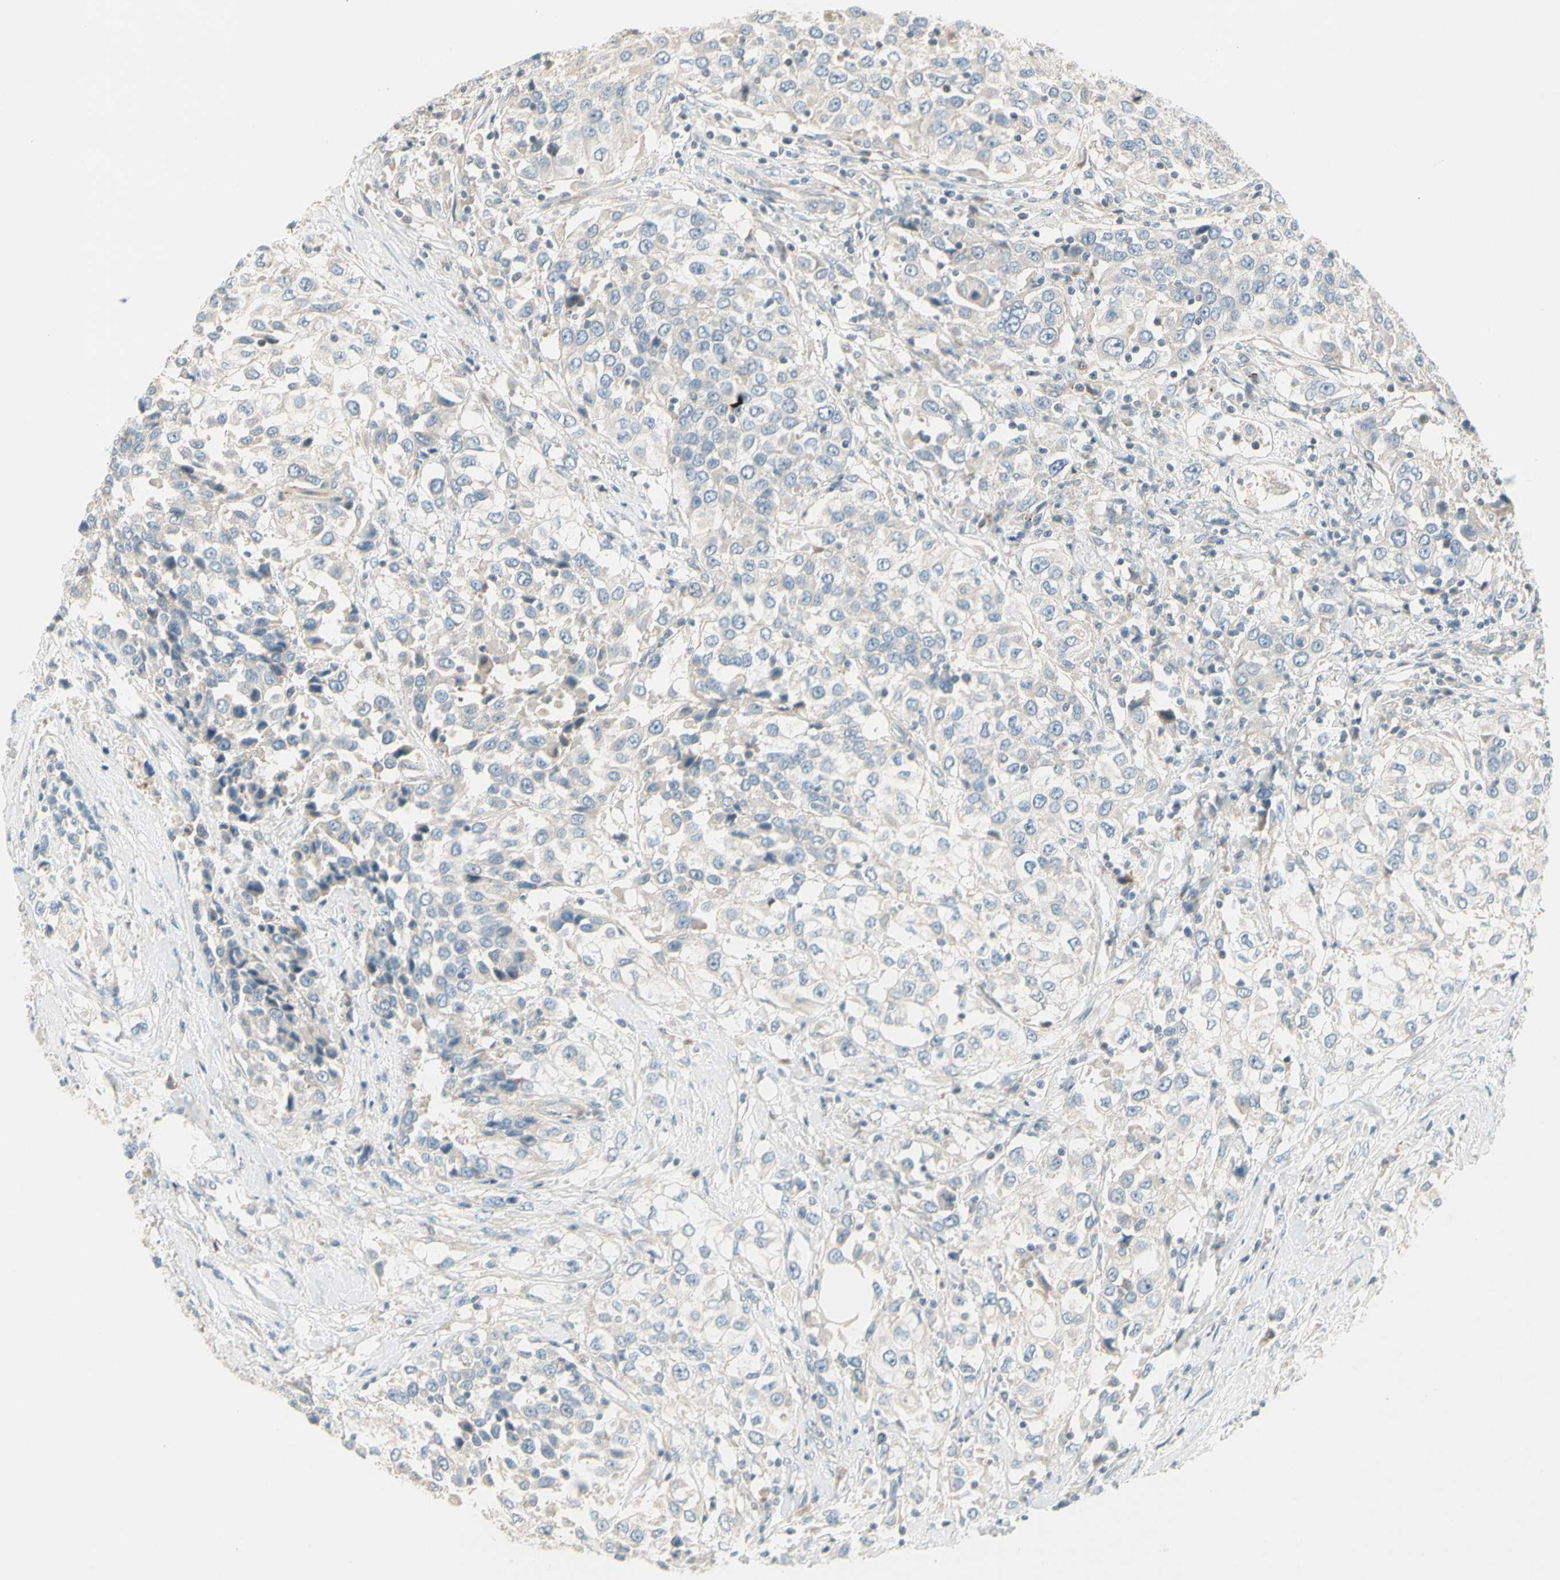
{"staining": {"intensity": "negative", "quantity": "none", "location": "none"}, "tissue": "urothelial cancer", "cell_type": "Tumor cells", "image_type": "cancer", "snomed": [{"axis": "morphology", "description": "Urothelial carcinoma, High grade"}, {"axis": "topography", "description": "Urinary bladder"}], "caption": "An immunohistochemistry micrograph of high-grade urothelial carcinoma is shown. There is no staining in tumor cells of high-grade urothelial carcinoma. Brightfield microscopy of immunohistochemistry stained with DAB (brown) and hematoxylin (blue), captured at high magnification.", "gene": "ADGRA3", "patient": {"sex": "female", "age": 80}}